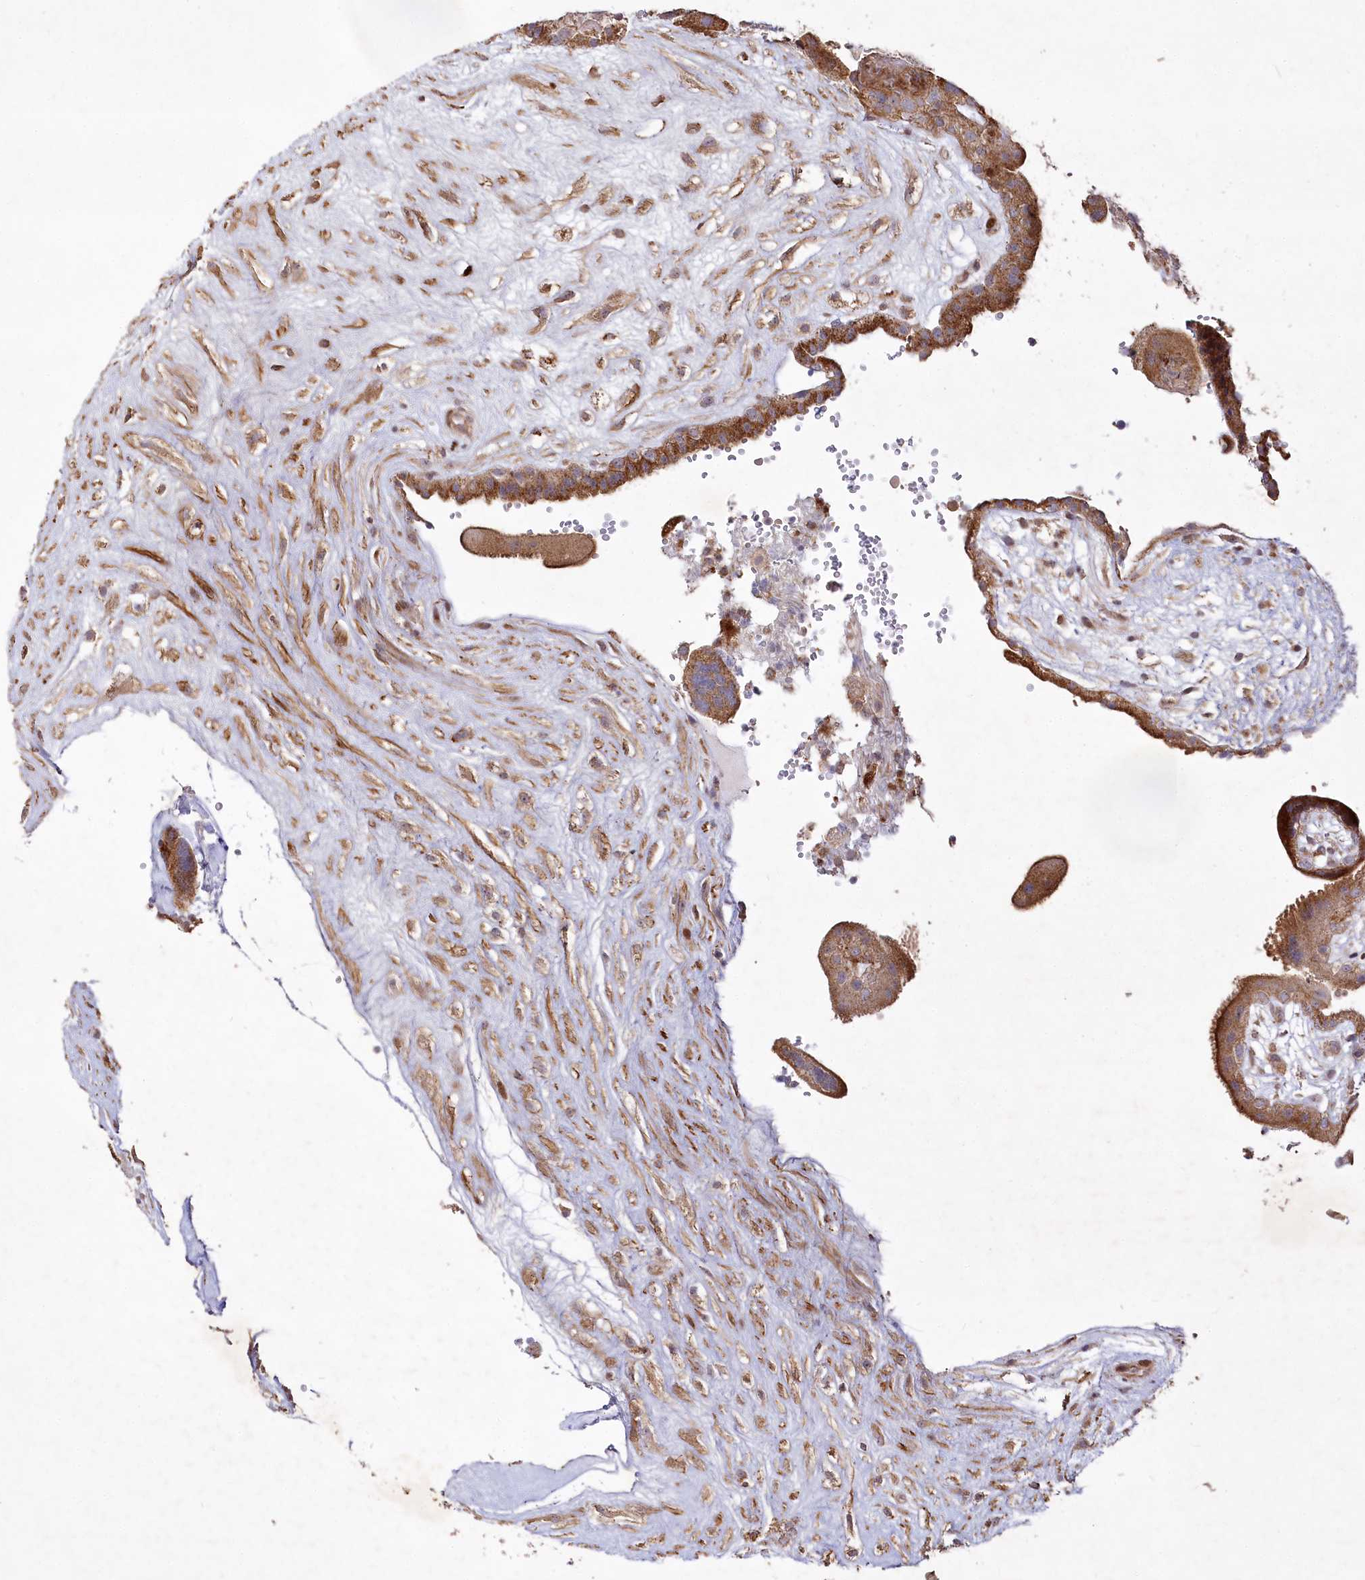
{"staining": {"intensity": "moderate", "quantity": ">75%", "location": "cytoplasmic/membranous"}, "tissue": "placenta", "cell_type": "Trophoblastic cells", "image_type": "normal", "snomed": [{"axis": "morphology", "description": "Normal tissue, NOS"}, {"axis": "topography", "description": "Placenta"}], "caption": "Immunohistochemical staining of normal human placenta shows moderate cytoplasmic/membranous protein staining in about >75% of trophoblastic cells. The staining is performed using DAB brown chromogen to label protein expression. The nuclei are counter-stained blue using hematoxylin.", "gene": "PSTK", "patient": {"sex": "female", "age": 18}}